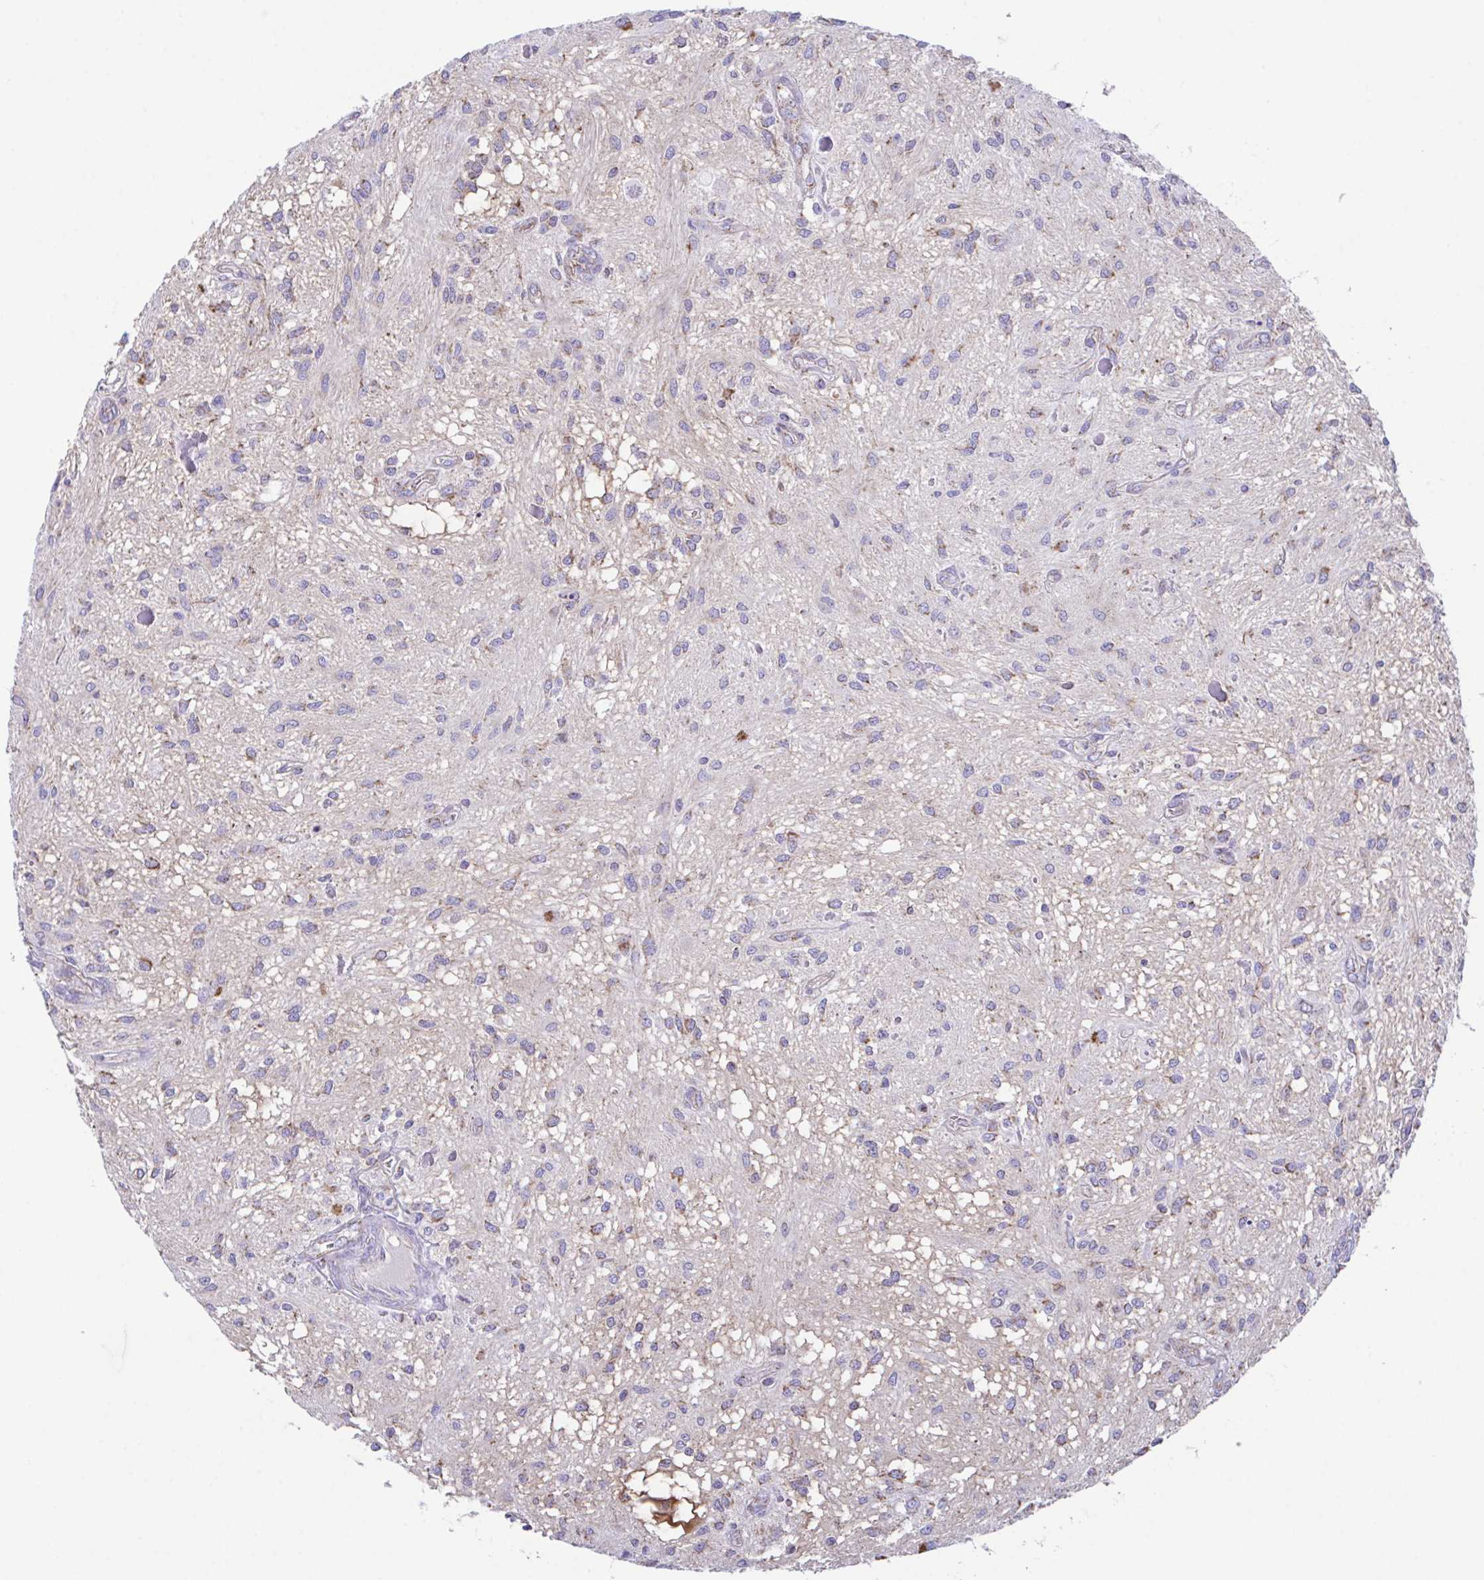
{"staining": {"intensity": "moderate", "quantity": "<25%", "location": "cytoplasmic/membranous"}, "tissue": "glioma", "cell_type": "Tumor cells", "image_type": "cancer", "snomed": [{"axis": "morphology", "description": "Glioma, malignant, Low grade"}, {"axis": "topography", "description": "Cerebellum"}], "caption": "A low amount of moderate cytoplasmic/membranous expression is seen in about <25% of tumor cells in glioma tissue. The staining was performed using DAB (3,3'-diaminobenzidine) to visualize the protein expression in brown, while the nuclei were stained in blue with hematoxylin (Magnification: 20x).", "gene": "PCMTD2", "patient": {"sex": "female", "age": 14}}